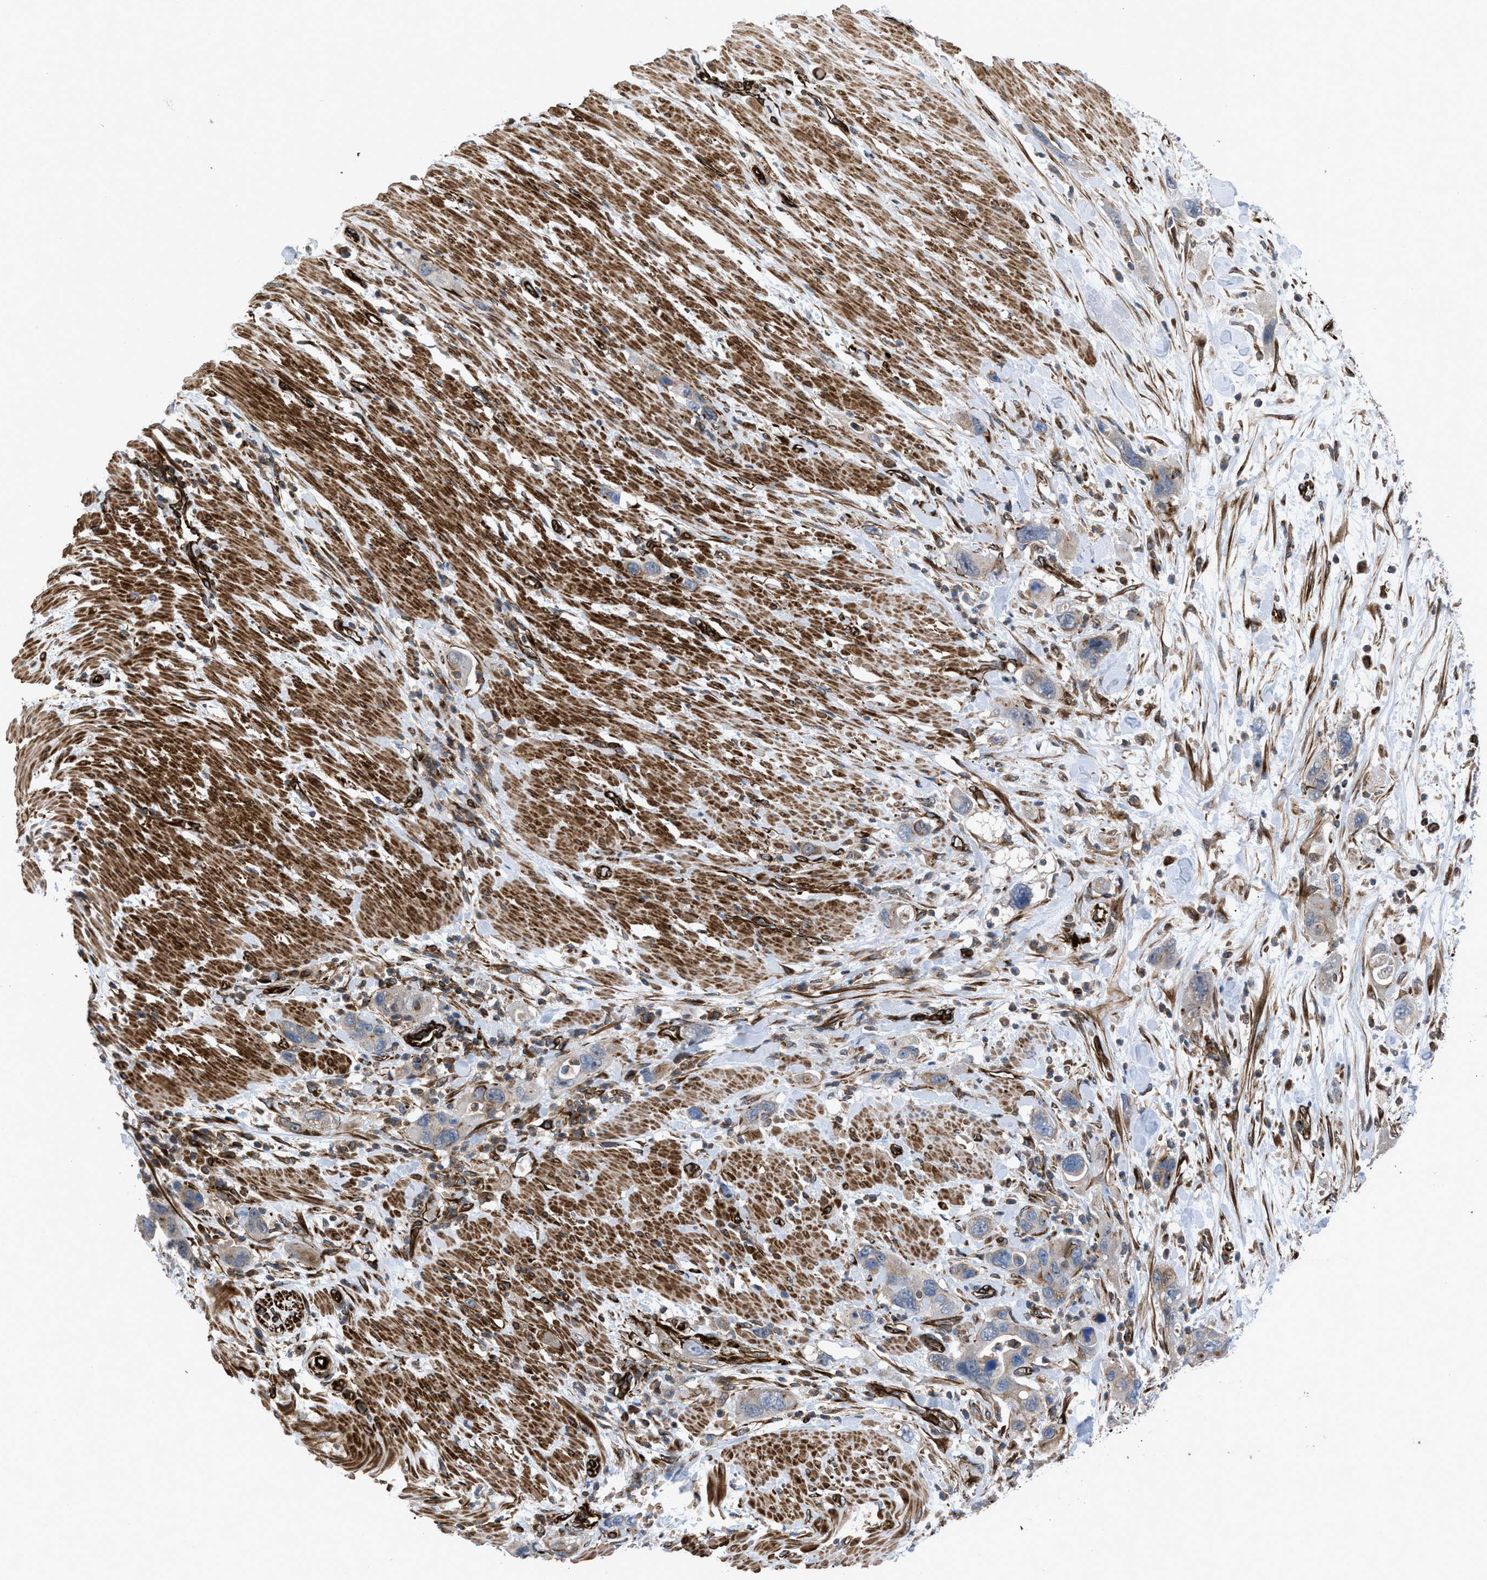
{"staining": {"intensity": "weak", "quantity": "<25%", "location": "cytoplasmic/membranous"}, "tissue": "pancreatic cancer", "cell_type": "Tumor cells", "image_type": "cancer", "snomed": [{"axis": "morphology", "description": "Normal tissue, NOS"}, {"axis": "morphology", "description": "Adenocarcinoma, NOS"}, {"axis": "topography", "description": "Pancreas"}], "caption": "IHC micrograph of neoplastic tissue: pancreatic cancer (adenocarcinoma) stained with DAB exhibits no significant protein expression in tumor cells.", "gene": "PTPRE", "patient": {"sex": "female", "age": 71}}